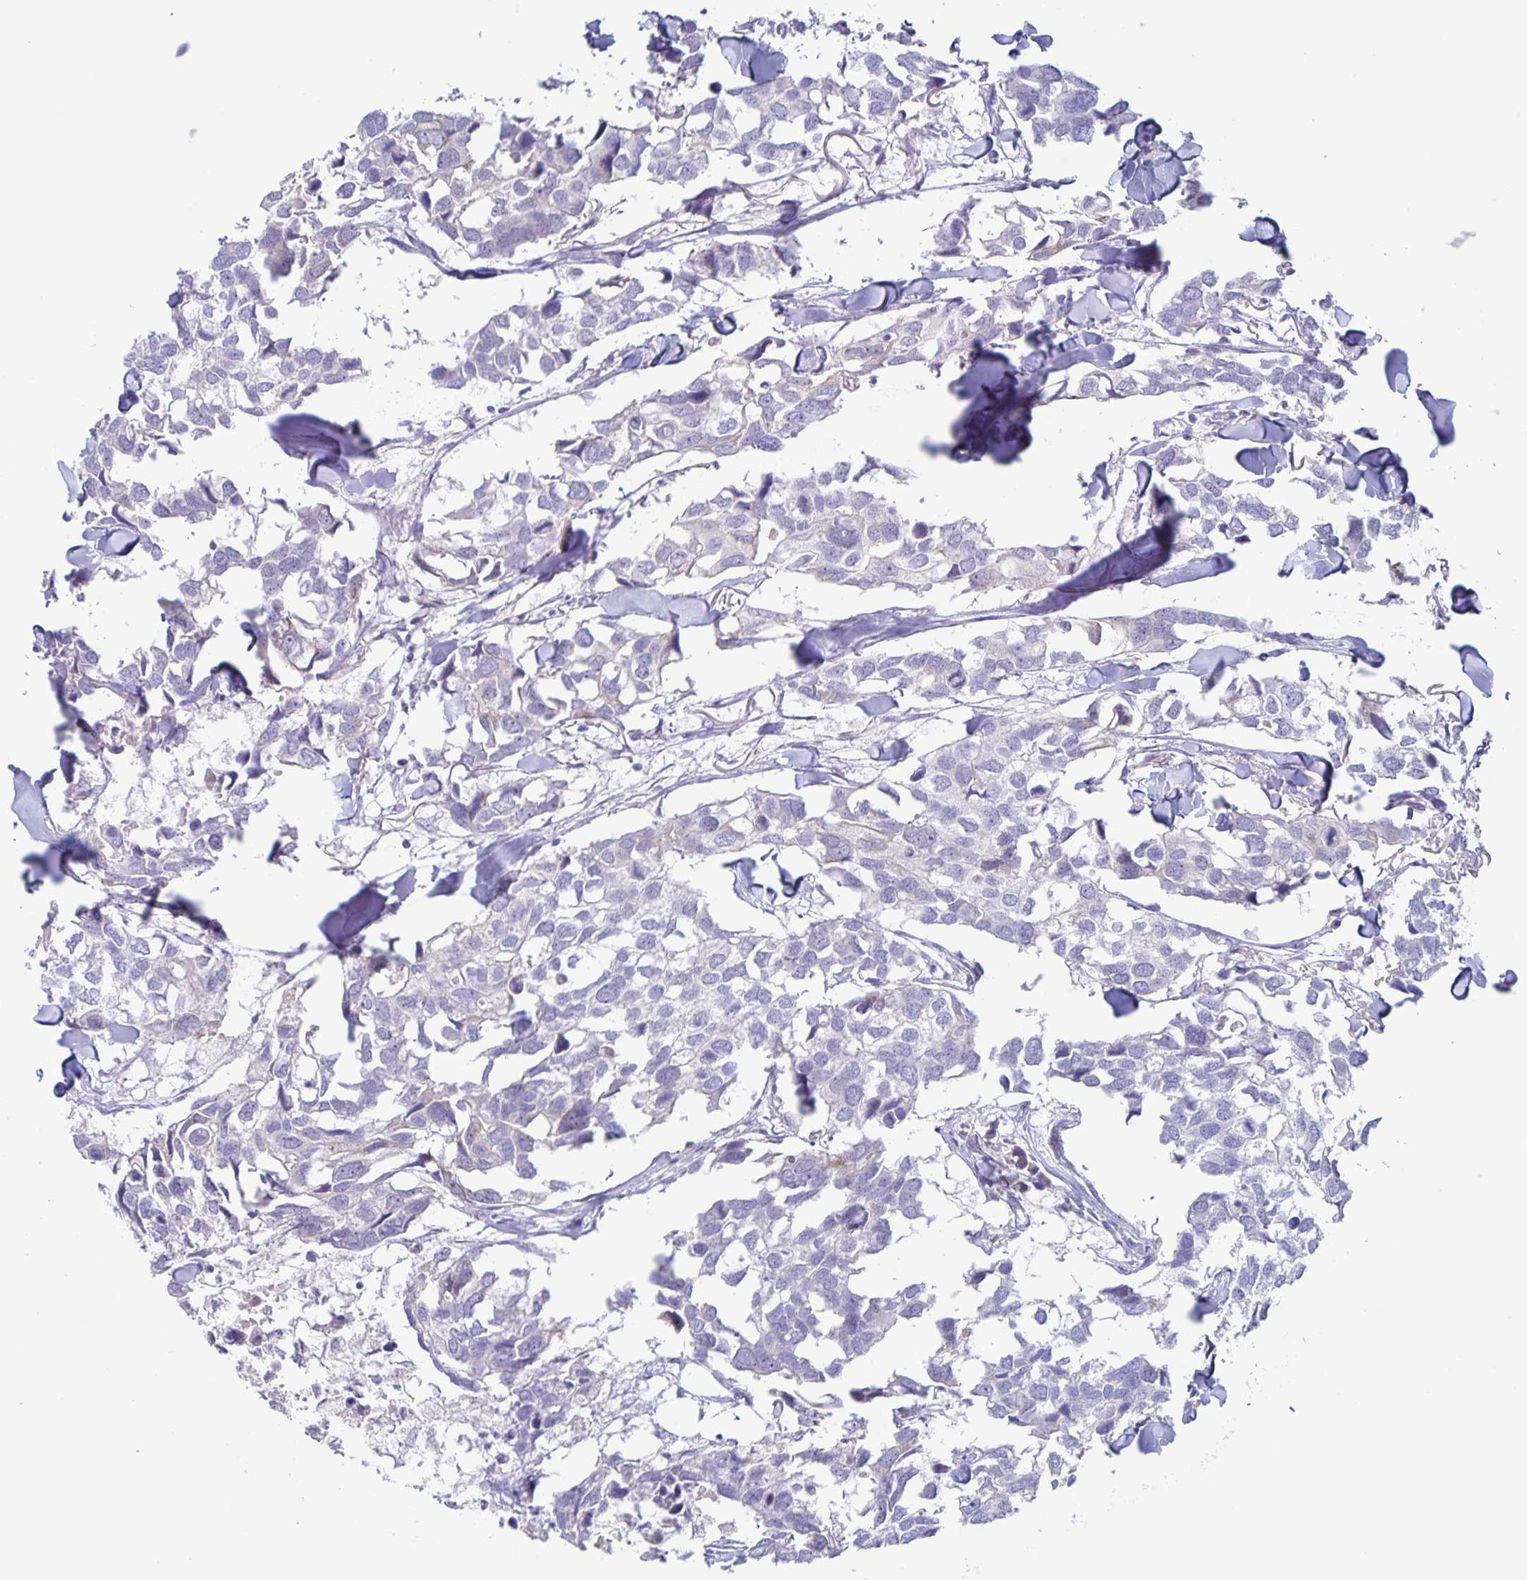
{"staining": {"intensity": "negative", "quantity": "none", "location": "none"}, "tissue": "breast cancer", "cell_type": "Tumor cells", "image_type": "cancer", "snomed": [{"axis": "morphology", "description": "Duct carcinoma"}, {"axis": "topography", "description": "Breast"}], "caption": "Immunohistochemistry of human intraductal carcinoma (breast) demonstrates no positivity in tumor cells.", "gene": "RPL36A", "patient": {"sex": "female", "age": 83}}